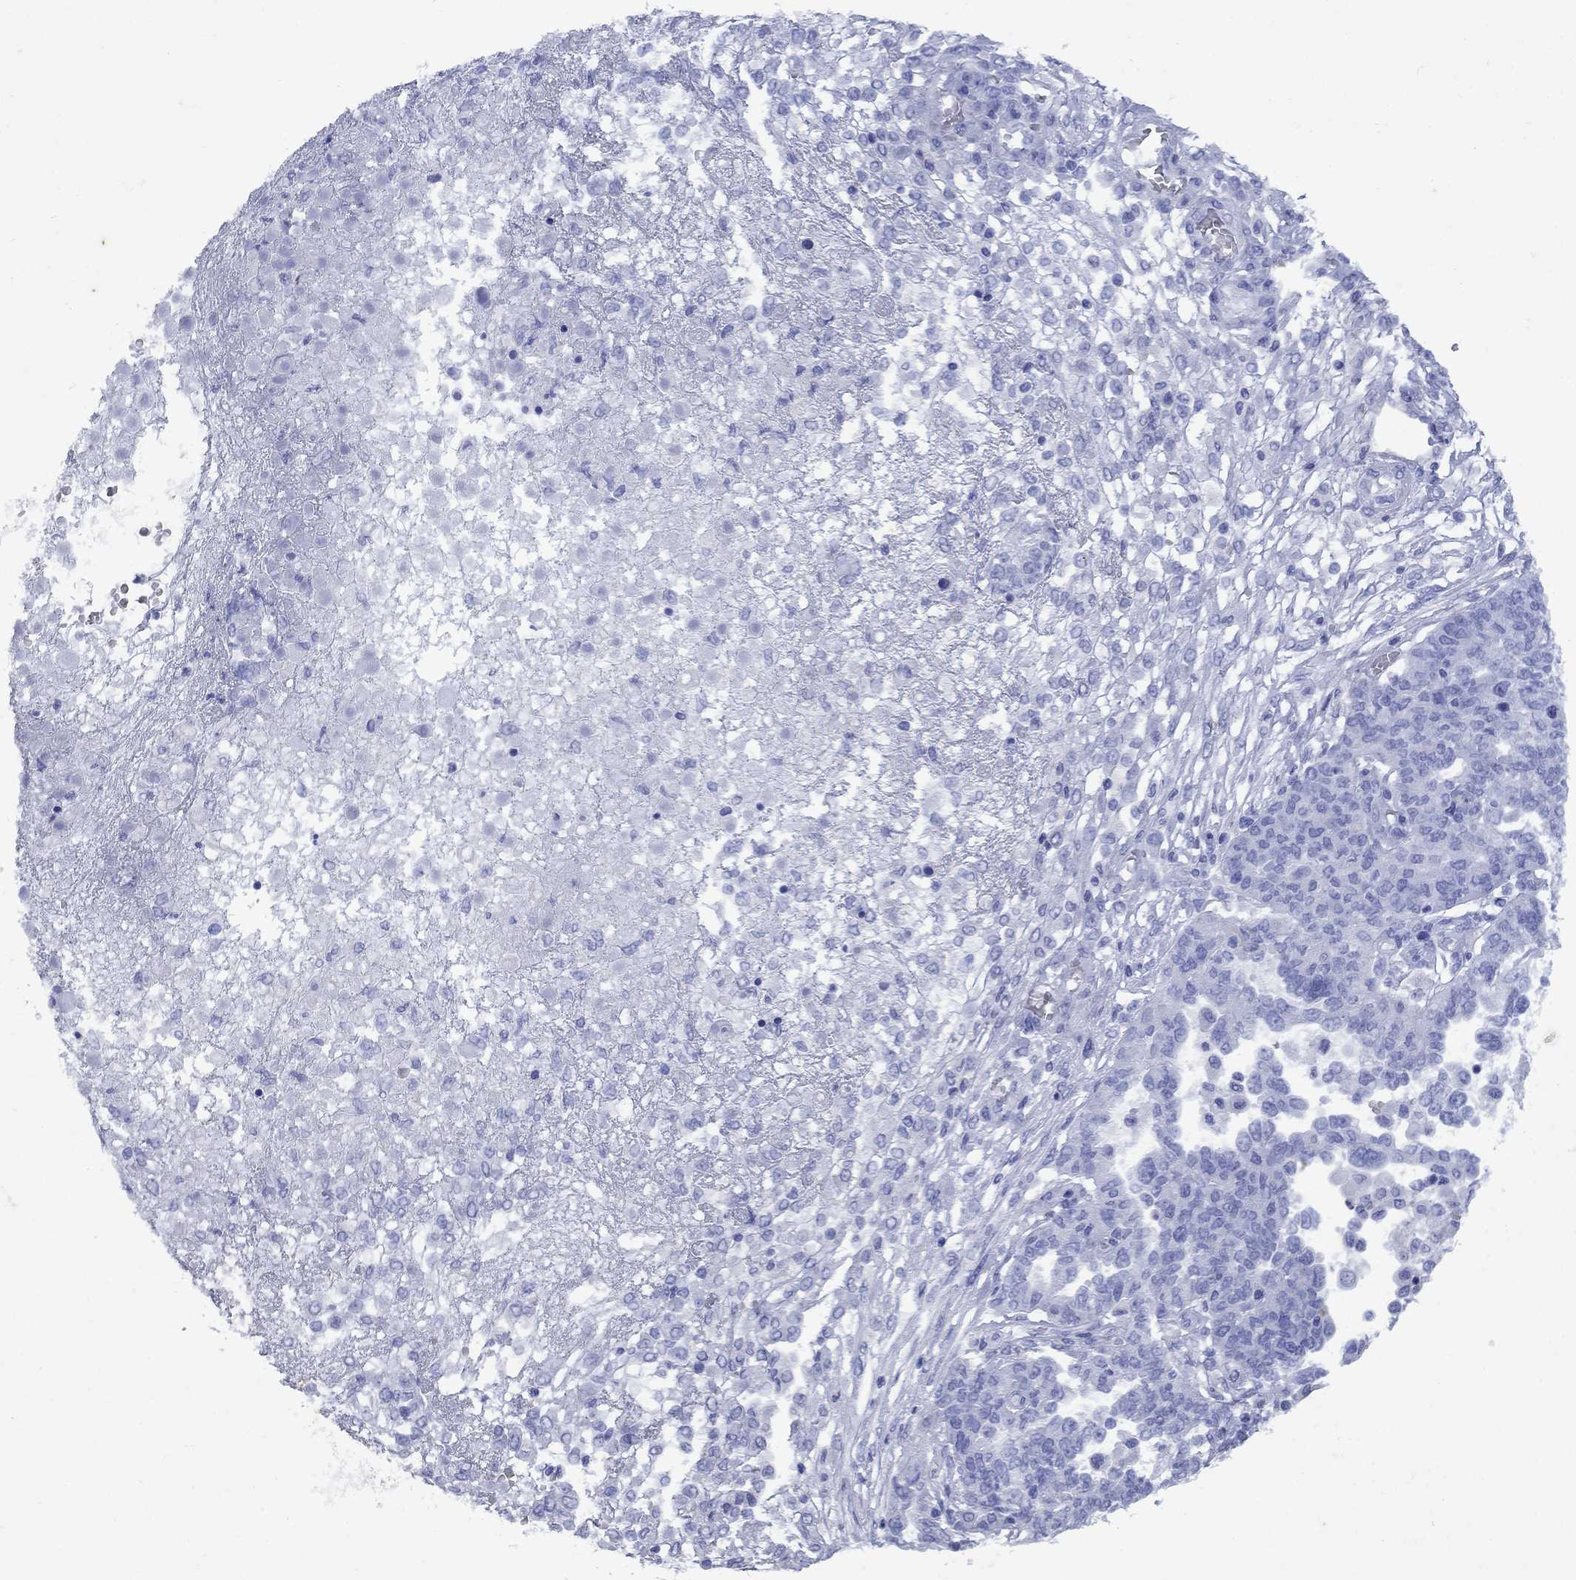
{"staining": {"intensity": "negative", "quantity": "none", "location": "none"}, "tissue": "ovarian cancer", "cell_type": "Tumor cells", "image_type": "cancer", "snomed": [{"axis": "morphology", "description": "Cystadenocarcinoma, serous, NOS"}, {"axis": "topography", "description": "Ovary"}], "caption": "IHC micrograph of human ovarian cancer stained for a protein (brown), which shows no expression in tumor cells.", "gene": "CD1A", "patient": {"sex": "female", "age": 67}}